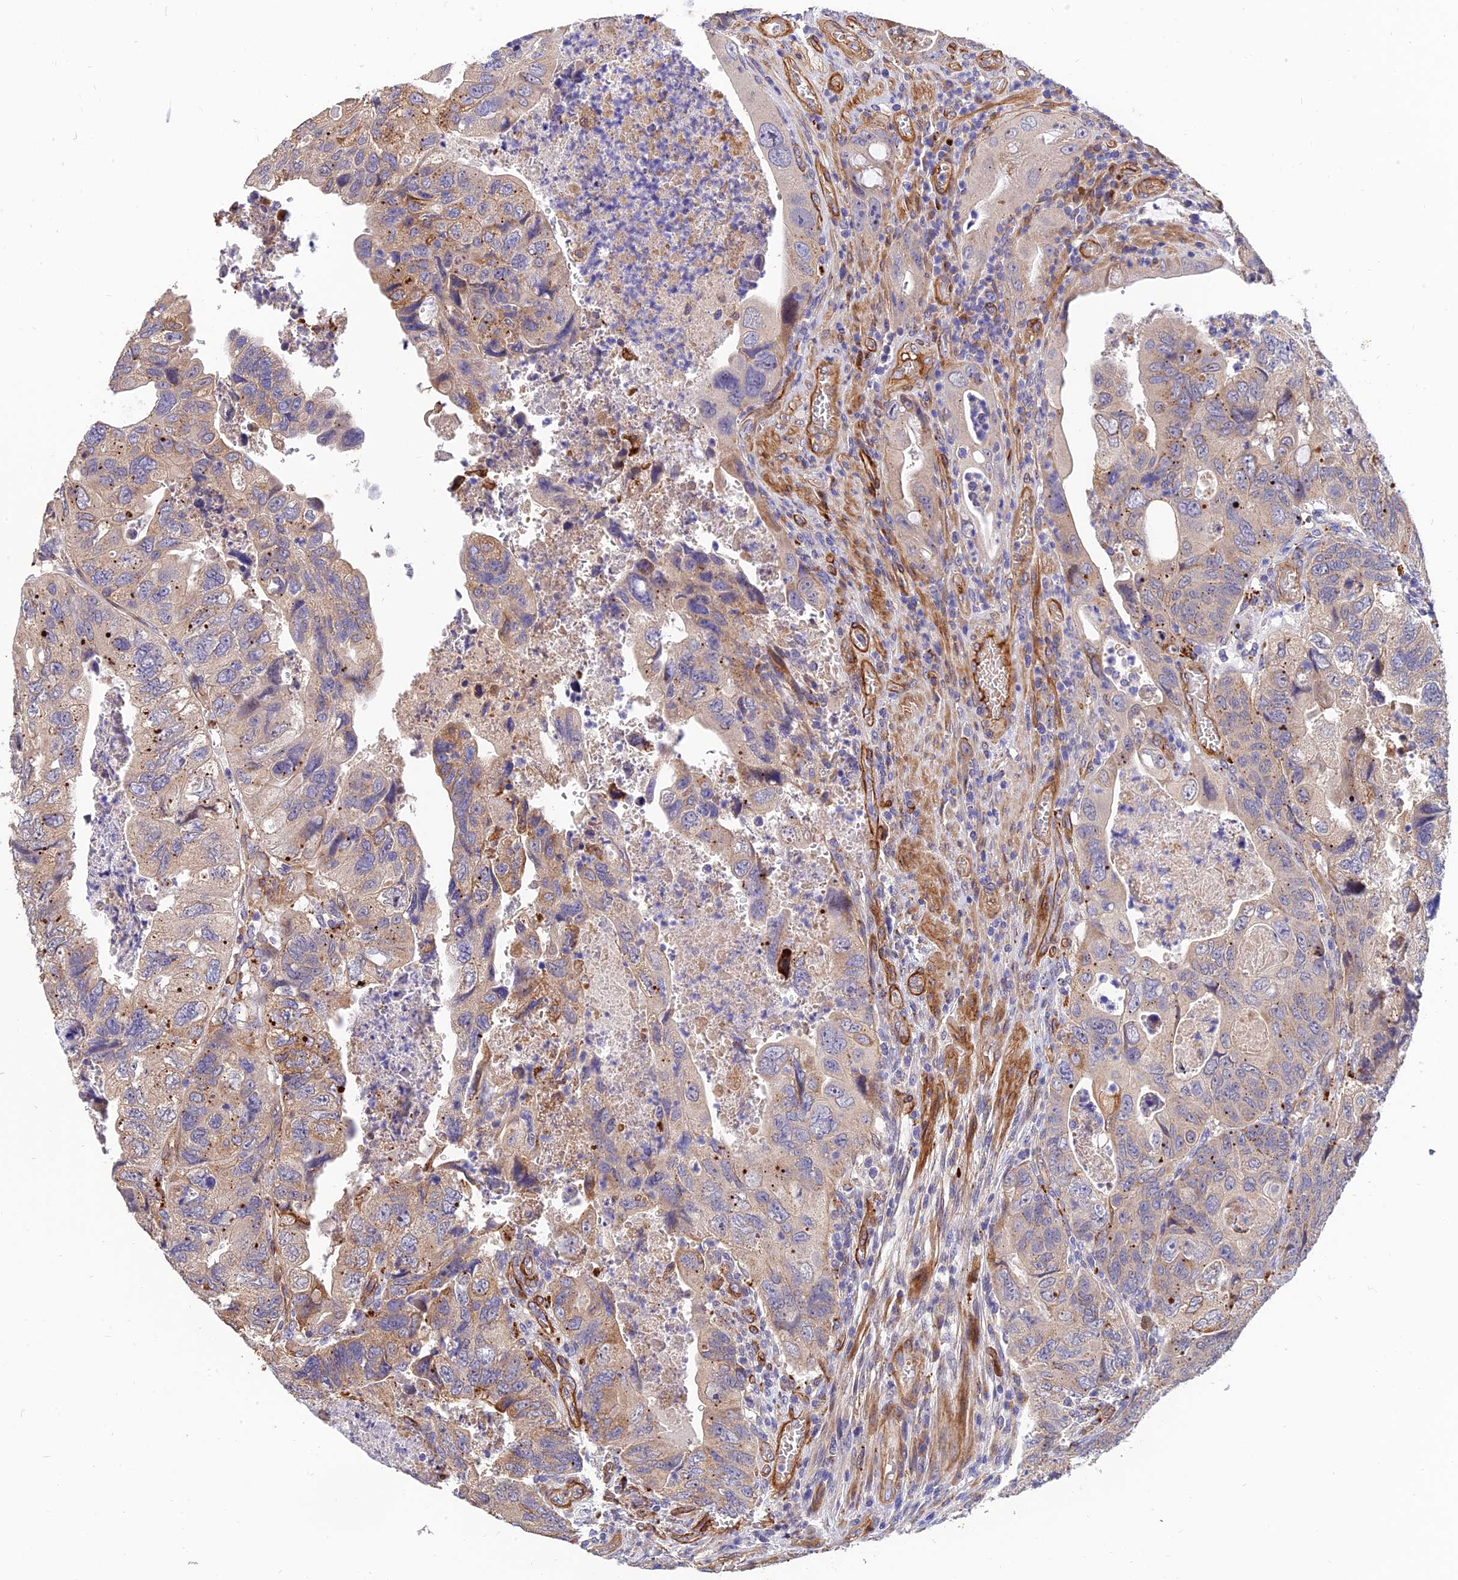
{"staining": {"intensity": "moderate", "quantity": "<25%", "location": "cytoplasmic/membranous"}, "tissue": "colorectal cancer", "cell_type": "Tumor cells", "image_type": "cancer", "snomed": [{"axis": "morphology", "description": "Adenocarcinoma, NOS"}, {"axis": "topography", "description": "Rectum"}], "caption": "Moderate cytoplasmic/membranous protein expression is seen in about <25% of tumor cells in adenocarcinoma (colorectal). The staining was performed using DAB (3,3'-diaminobenzidine) to visualize the protein expression in brown, while the nuclei were stained in blue with hematoxylin (Magnification: 20x).", "gene": "MRPL35", "patient": {"sex": "male", "age": 63}}